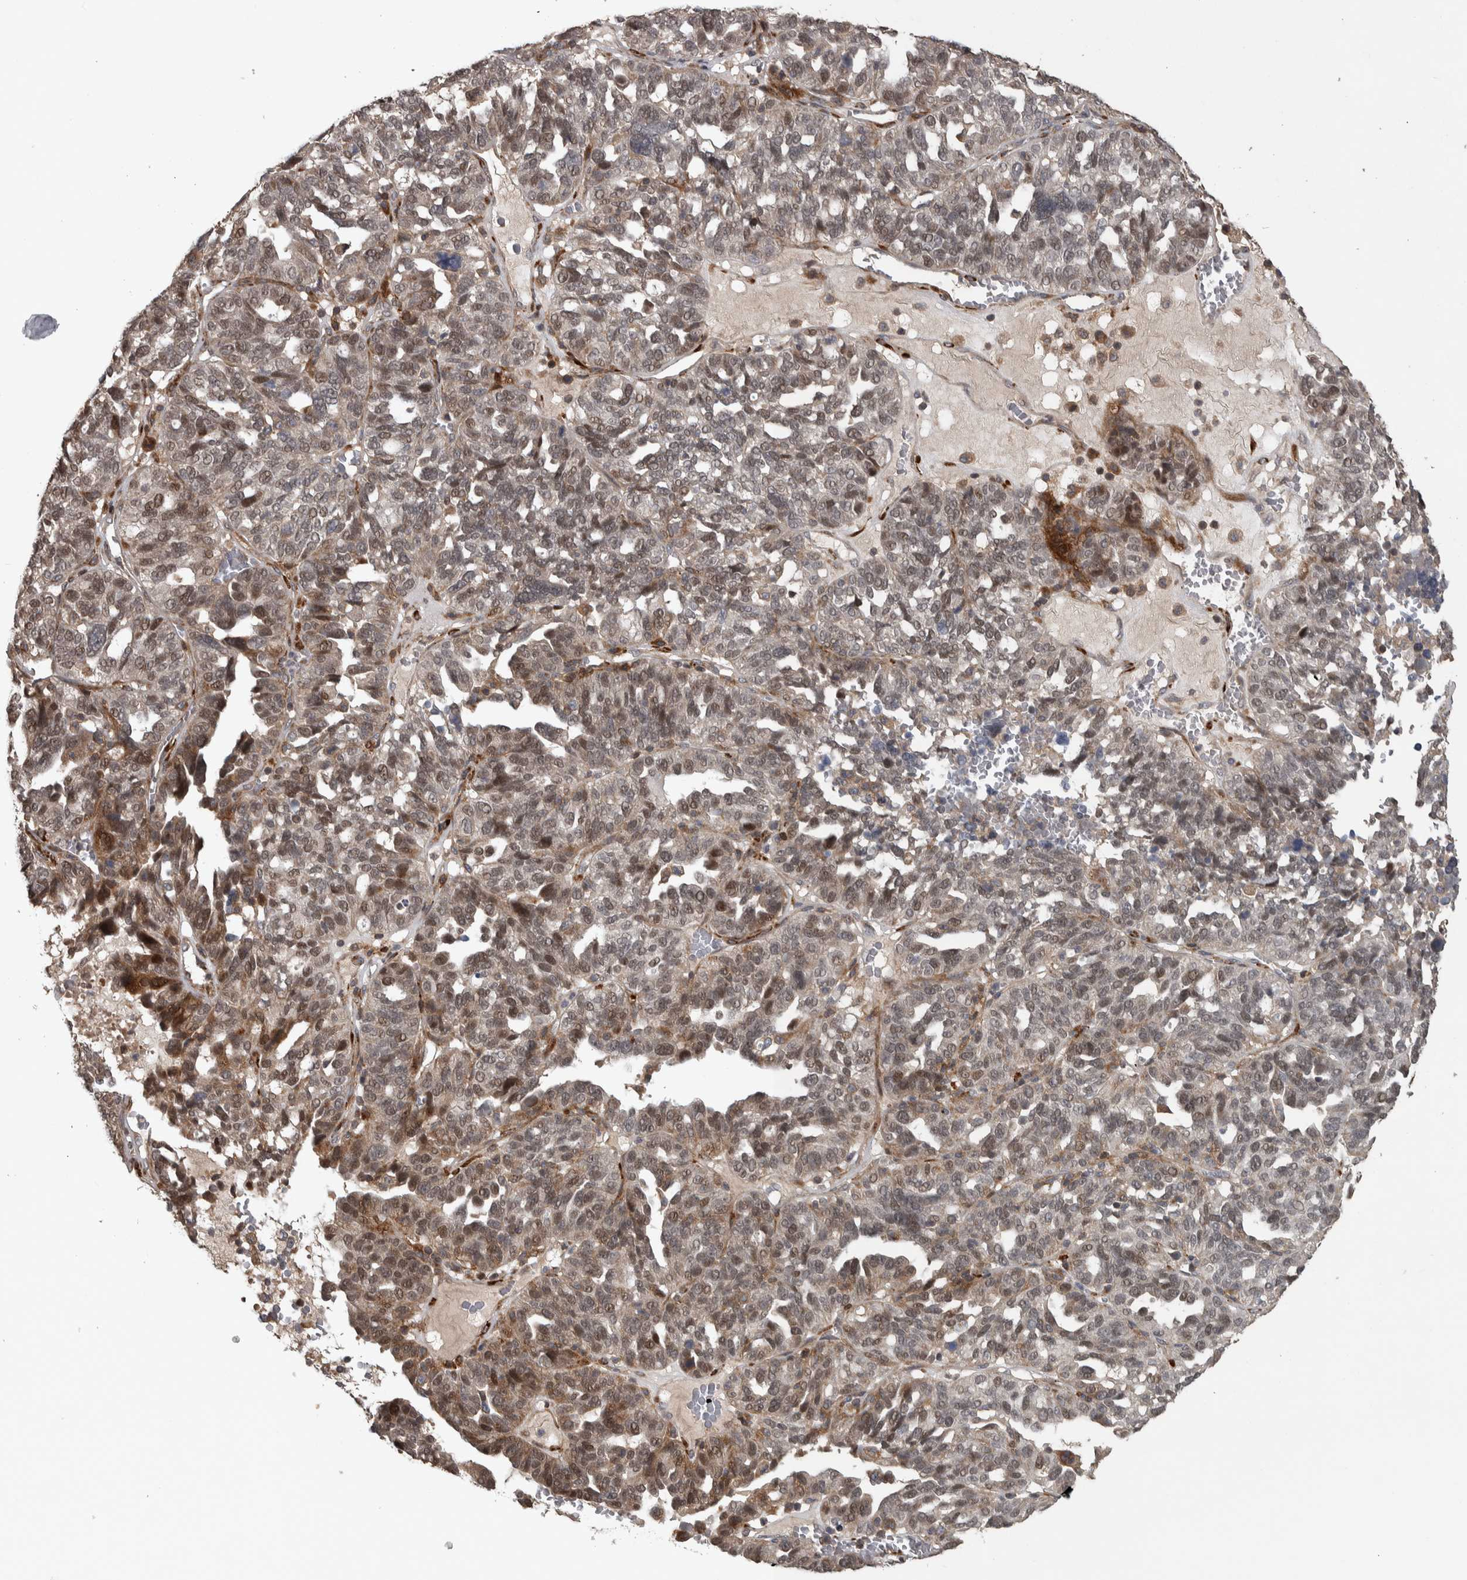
{"staining": {"intensity": "moderate", "quantity": "25%-75%", "location": "cytoplasmic/membranous,nuclear"}, "tissue": "ovarian cancer", "cell_type": "Tumor cells", "image_type": "cancer", "snomed": [{"axis": "morphology", "description": "Cystadenocarcinoma, serous, NOS"}, {"axis": "topography", "description": "Ovary"}], "caption": "Approximately 25%-75% of tumor cells in human ovarian cancer (serous cystadenocarcinoma) exhibit moderate cytoplasmic/membranous and nuclear protein positivity as visualized by brown immunohistochemical staining.", "gene": "ERAL1", "patient": {"sex": "female", "age": 59}}